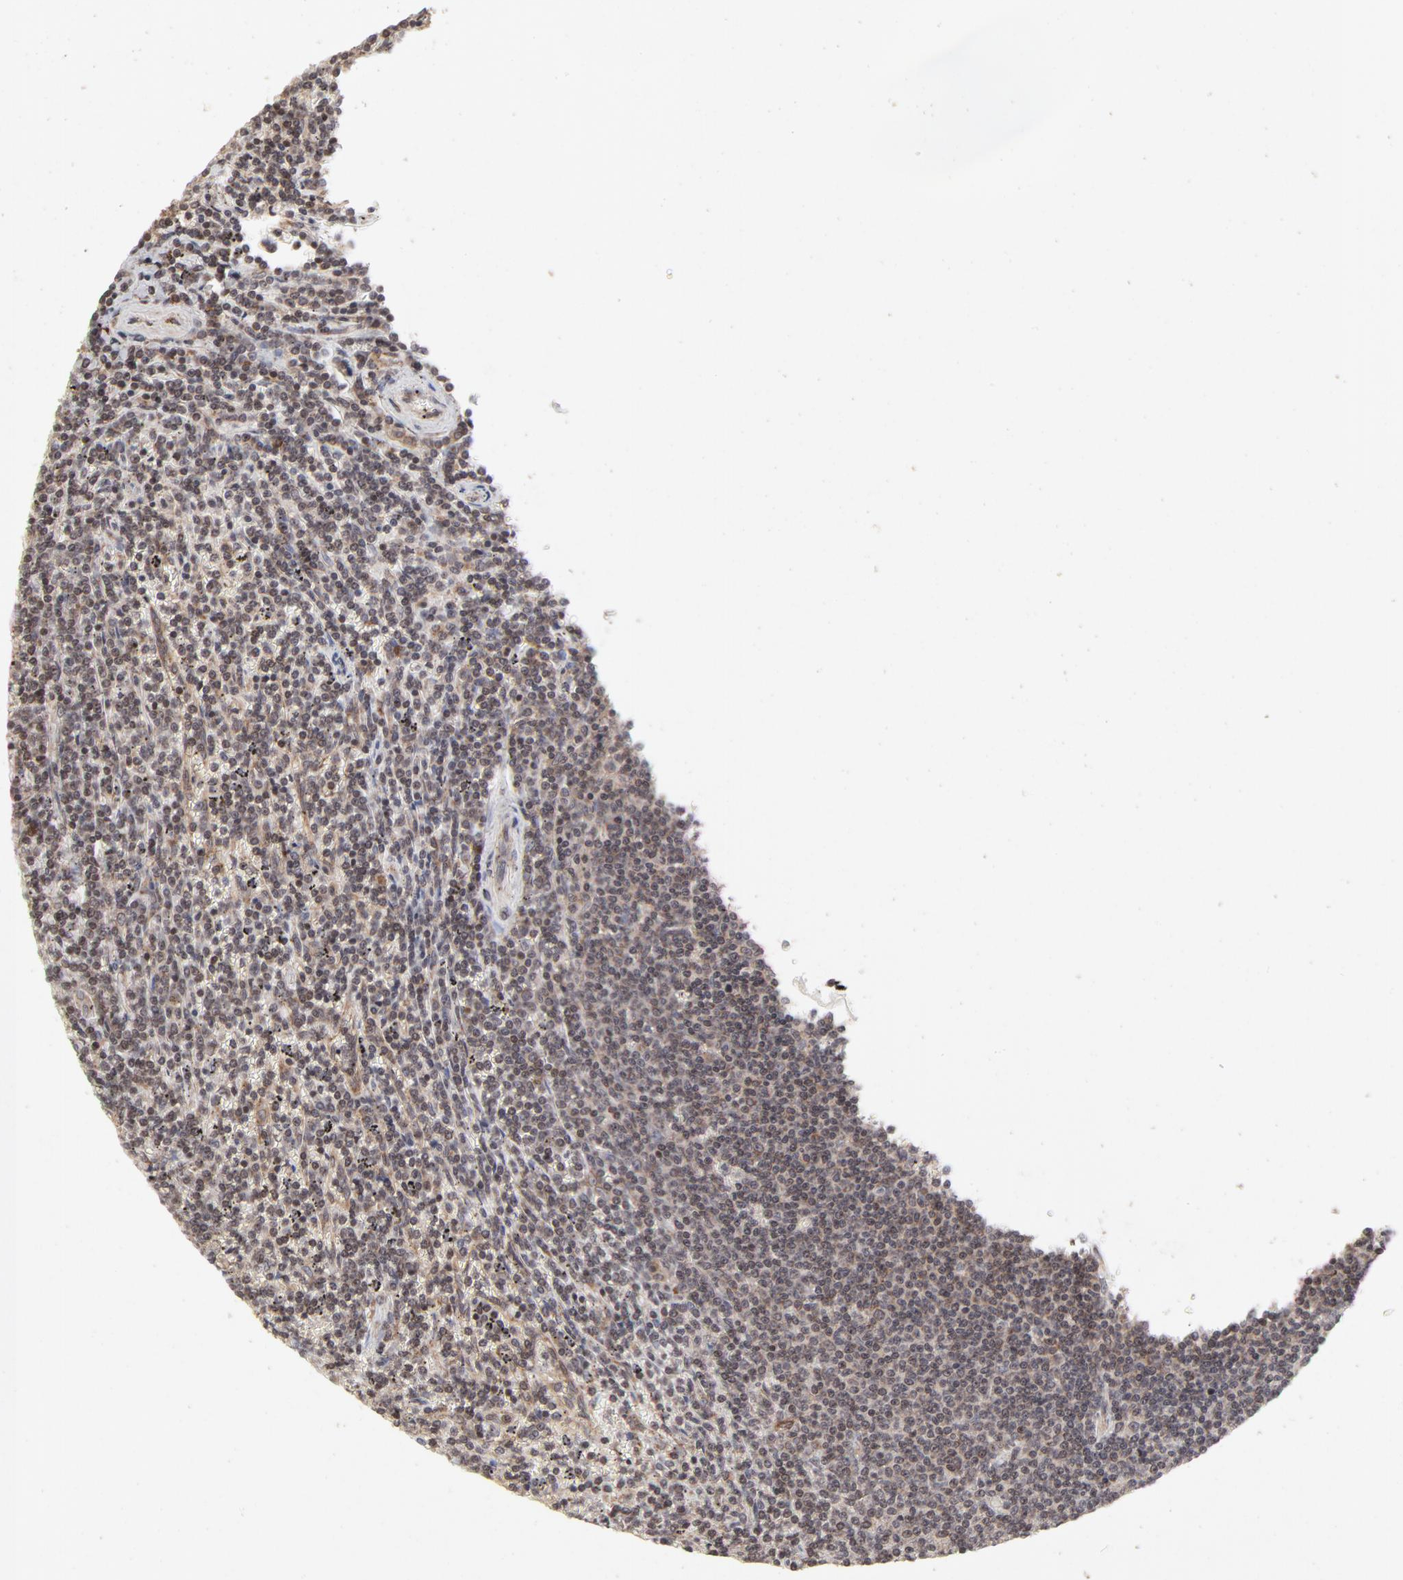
{"staining": {"intensity": "weak", "quantity": ">75%", "location": "nuclear"}, "tissue": "lymphoma", "cell_type": "Tumor cells", "image_type": "cancer", "snomed": [{"axis": "morphology", "description": "Malignant lymphoma, non-Hodgkin's type, Low grade"}, {"axis": "topography", "description": "Spleen"}], "caption": "This micrograph shows immunohistochemistry (IHC) staining of human lymphoma, with low weak nuclear expression in approximately >75% of tumor cells.", "gene": "ARIH1", "patient": {"sex": "female", "age": 50}}